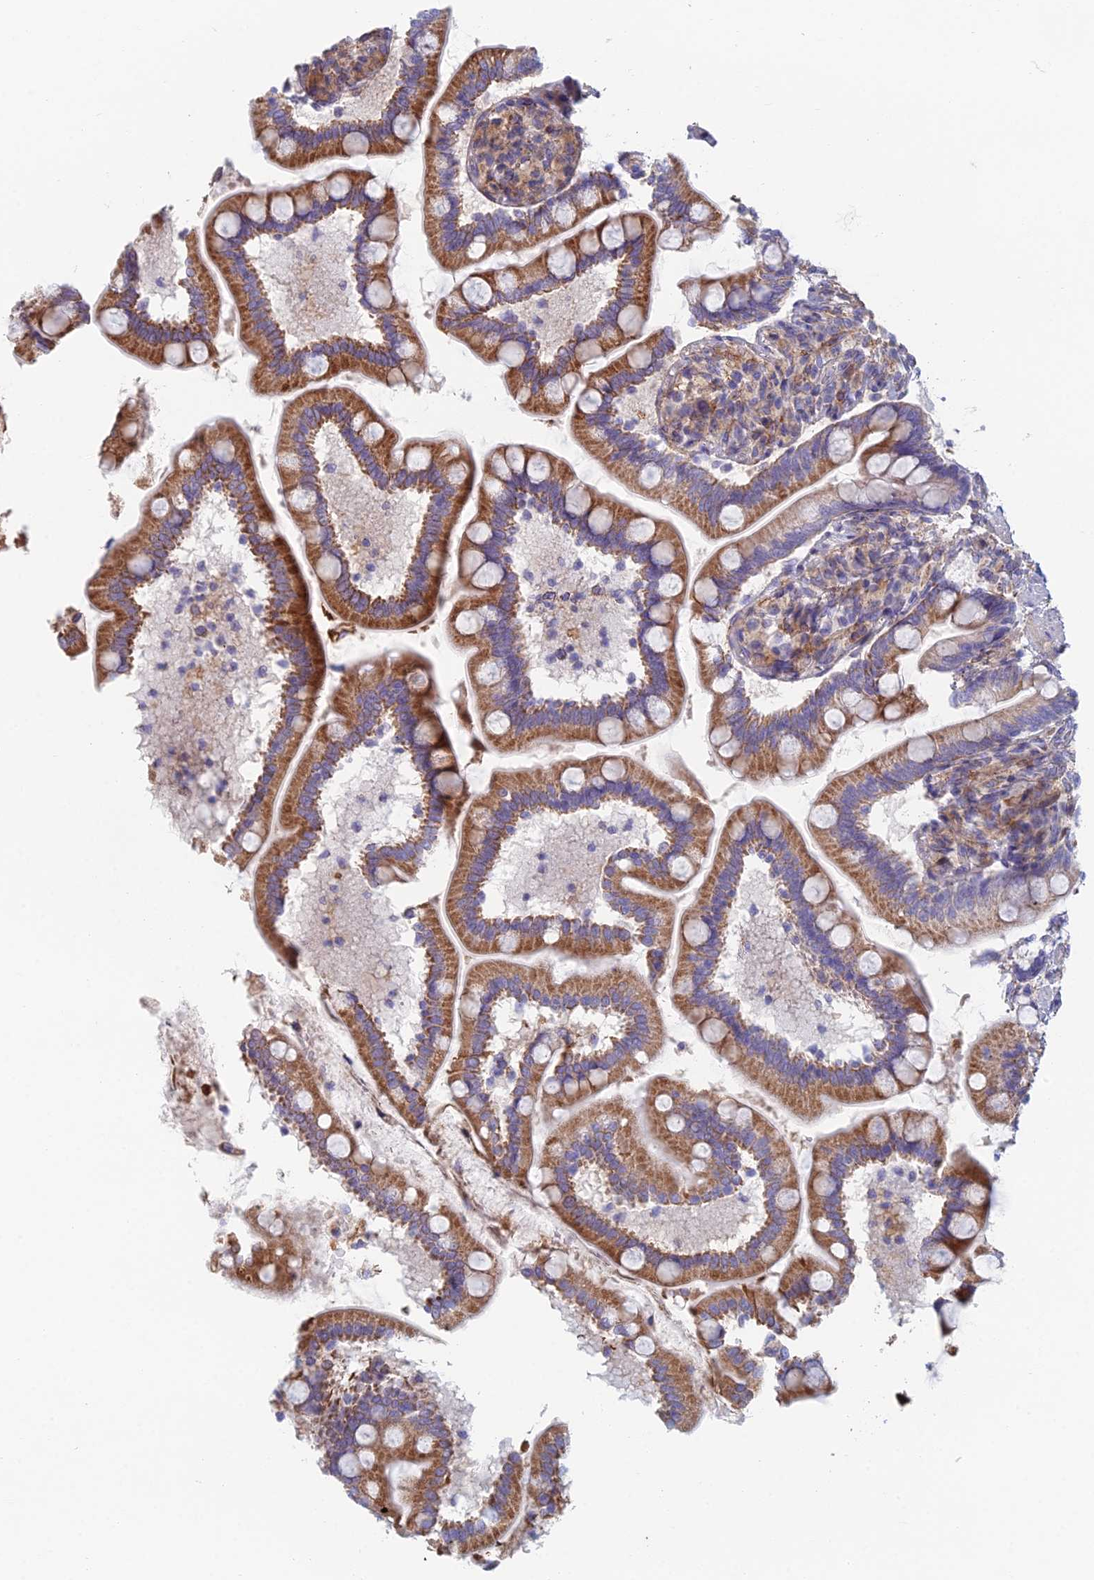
{"staining": {"intensity": "strong", "quantity": ">75%", "location": "cytoplasmic/membranous"}, "tissue": "small intestine", "cell_type": "Glandular cells", "image_type": "normal", "snomed": [{"axis": "morphology", "description": "Normal tissue, NOS"}, {"axis": "topography", "description": "Small intestine"}], "caption": "Immunohistochemical staining of normal human small intestine displays high levels of strong cytoplasmic/membranous expression in approximately >75% of glandular cells. (Stains: DAB (3,3'-diaminobenzidine) in brown, nuclei in blue, Microscopy: brightfield microscopy at high magnification).", "gene": "IFTAP", "patient": {"sex": "female", "age": 64}}